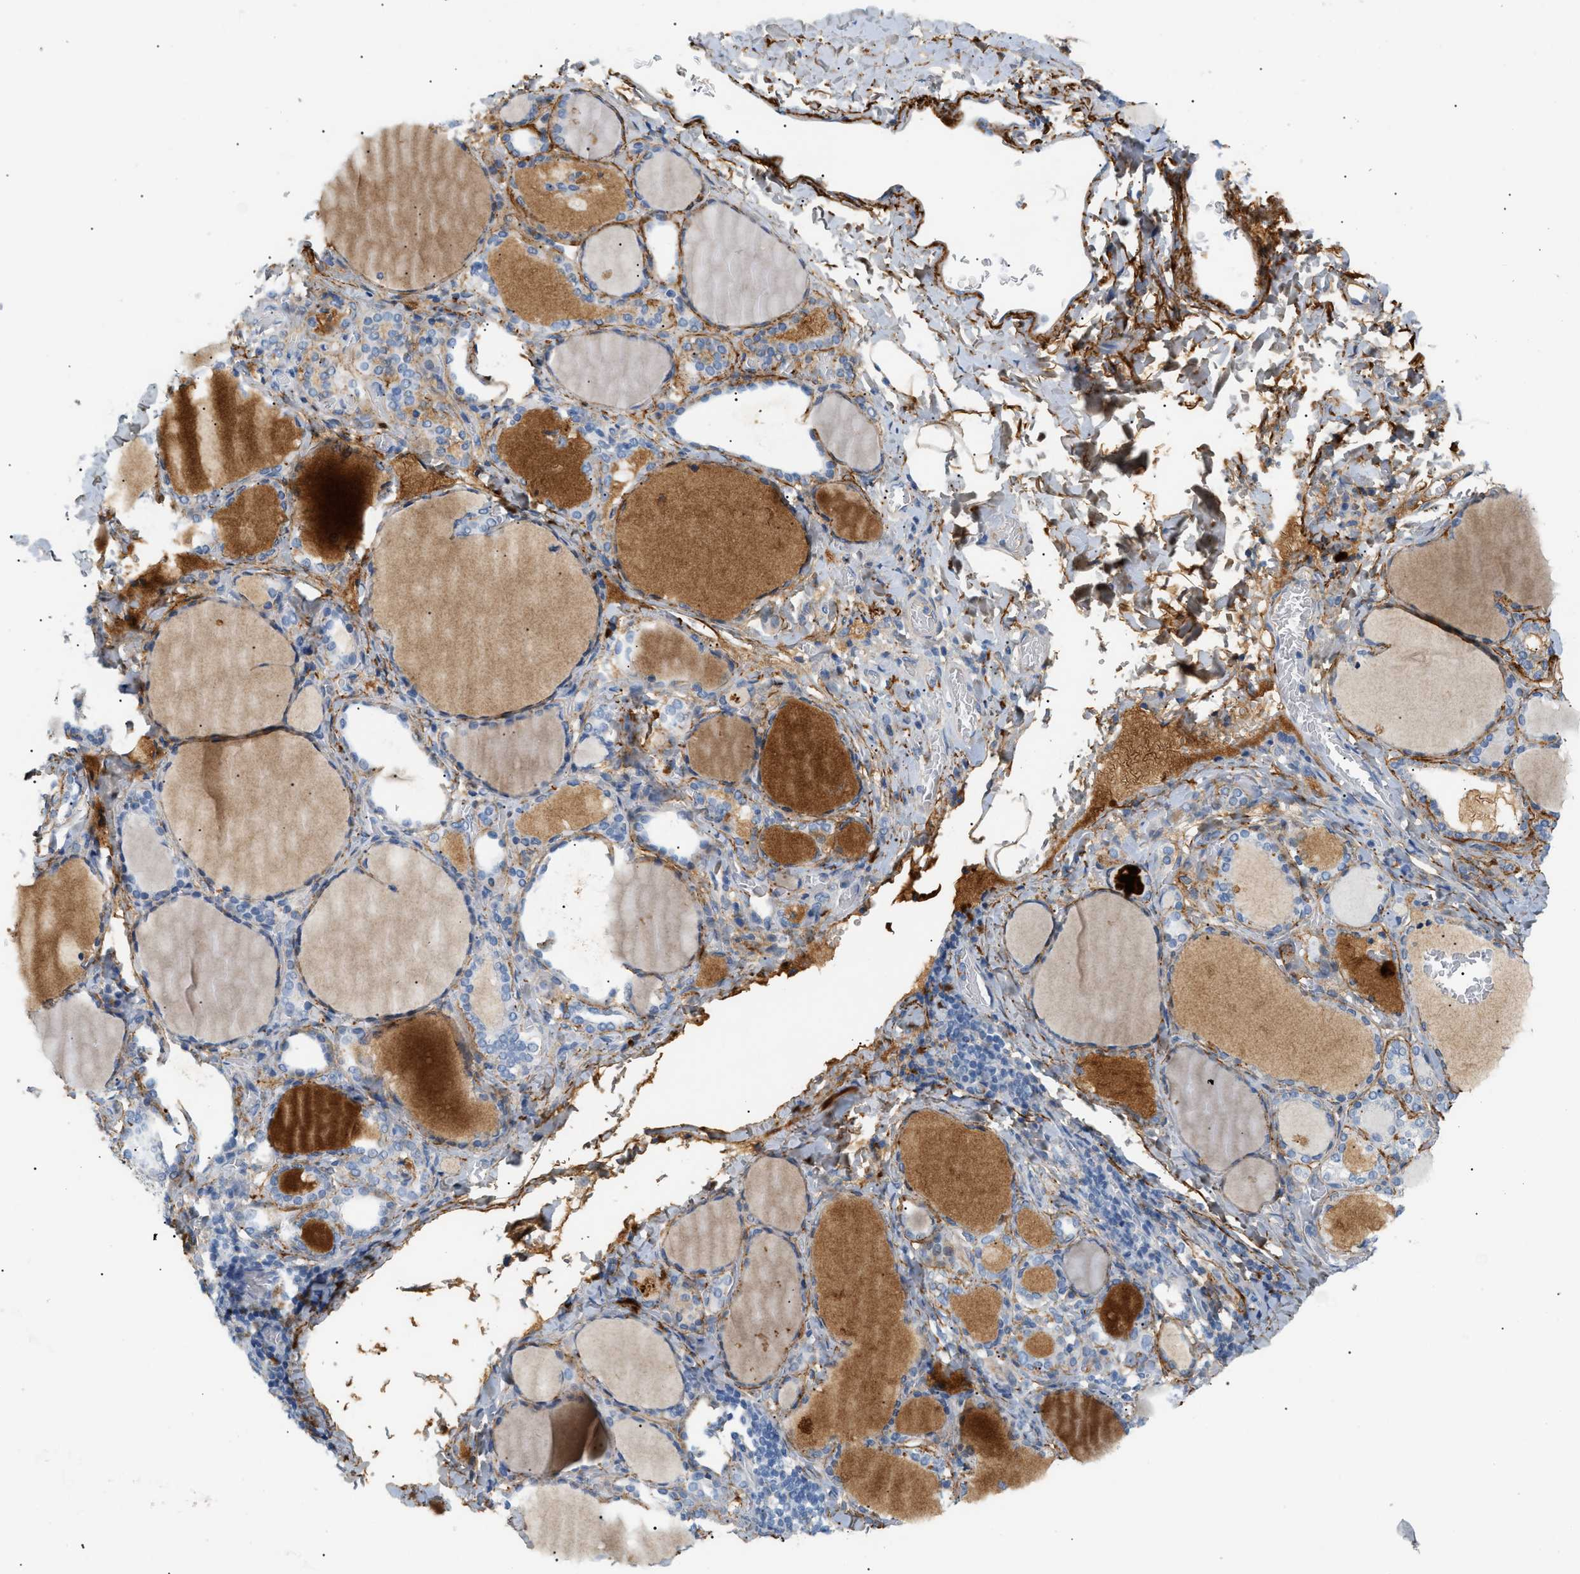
{"staining": {"intensity": "moderate", "quantity": "25%-75%", "location": "cytoplasmic/membranous"}, "tissue": "thyroid gland", "cell_type": "Glandular cells", "image_type": "normal", "snomed": [{"axis": "morphology", "description": "Normal tissue, NOS"}, {"axis": "morphology", "description": "Papillary adenocarcinoma, NOS"}, {"axis": "topography", "description": "Thyroid gland"}], "caption": "This is an image of immunohistochemistry staining of unremarkable thyroid gland, which shows moderate positivity in the cytoplasmic/membranous of glandular cells.", "gene": "CFH", "patient": {"sex": "female", "age": 30}}